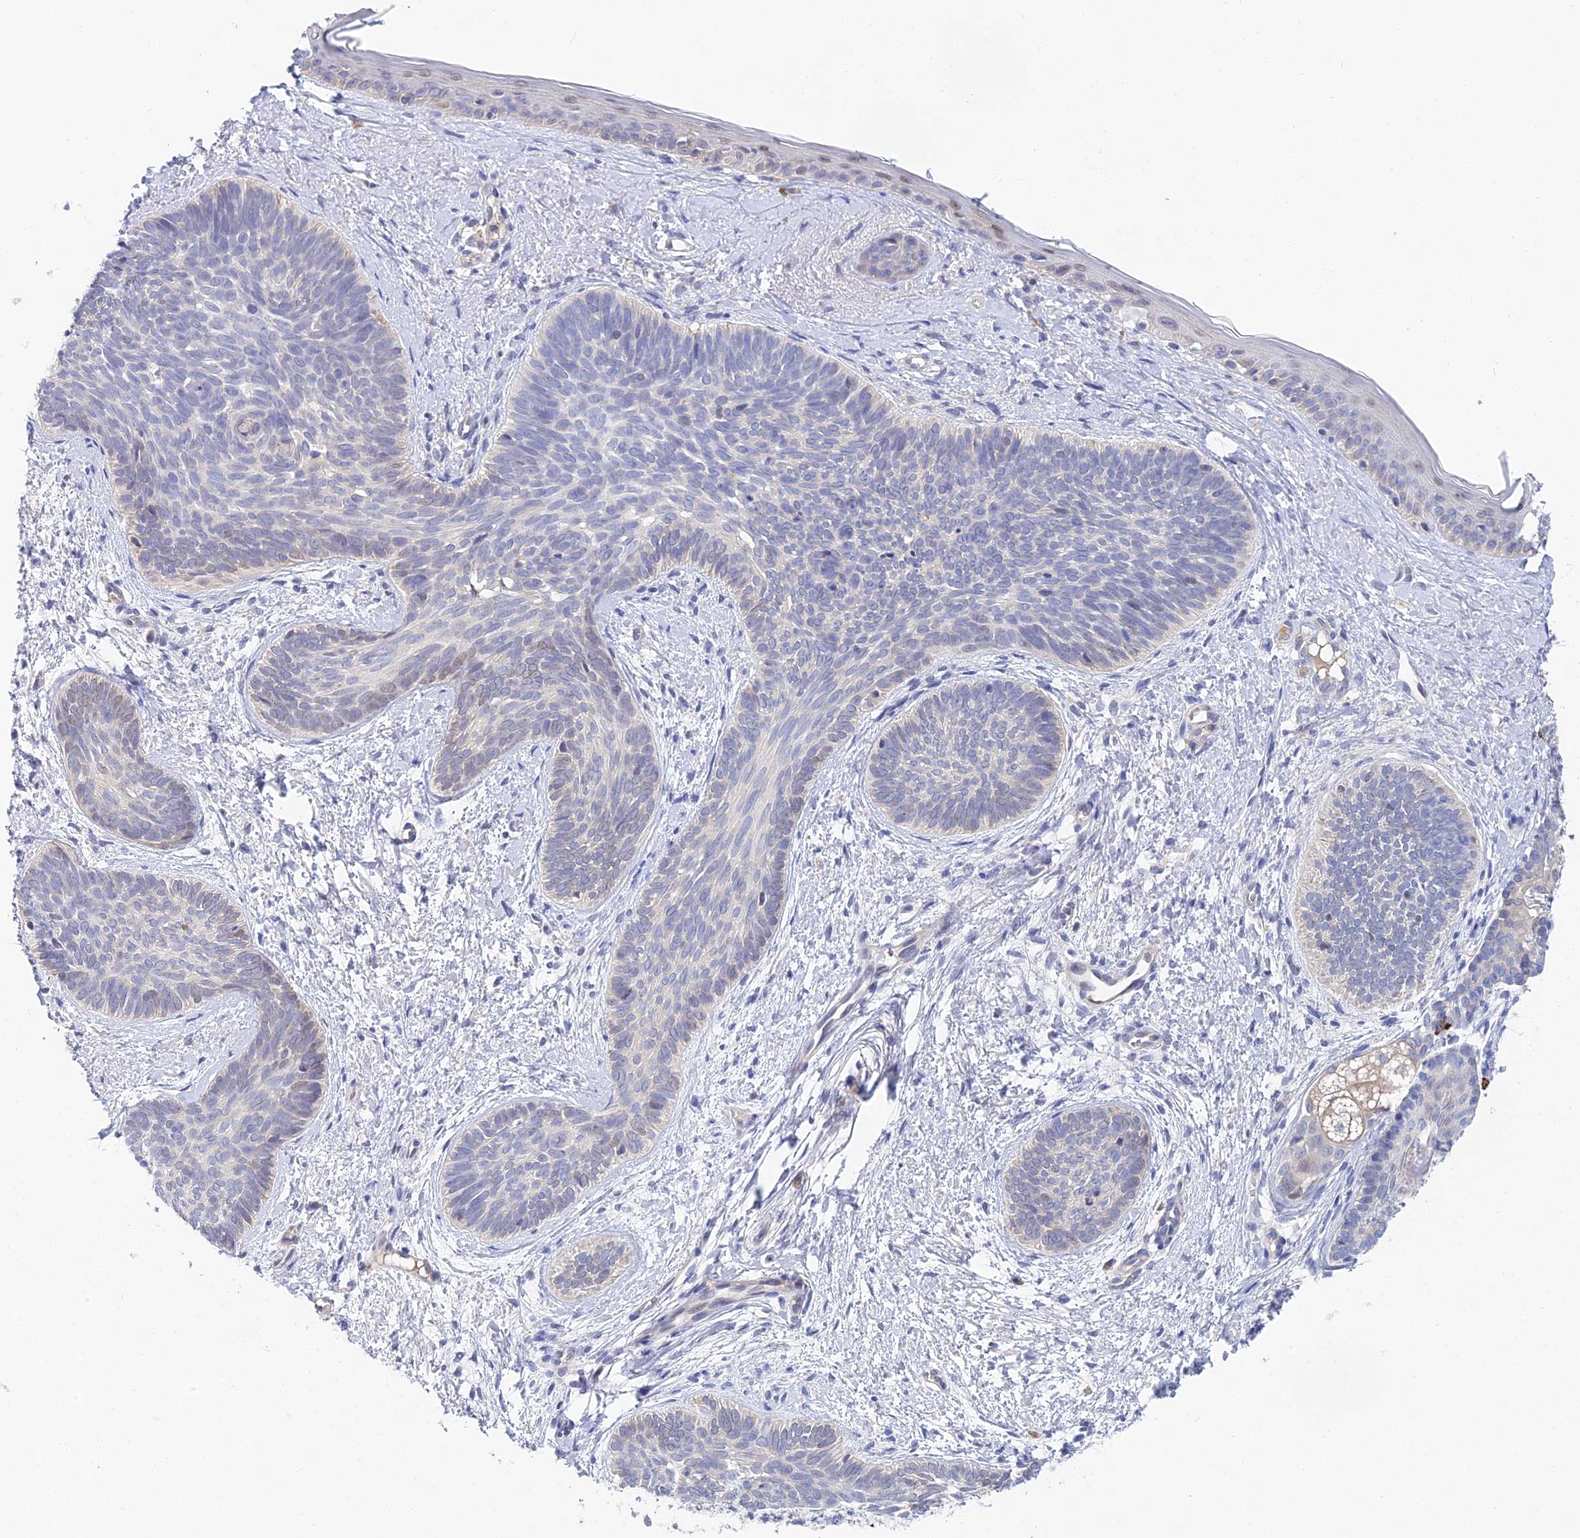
{"staining": {"intensity": "negative", "quantity": "none", "location": "none"}, "tissue": "skin cancer", "cell_type": "Tumor cells", "image_type": "cancer", "snomed": [{"axis": "morphology", "description": "Basal cell carcinoma"}, {"axis": "topography", "description": "Skin"}], "caption": "Tumor cells show no significant protein staining in skin basal cell carcinoma. The staining is performed using DAB brown chromogen with nuclei counter-stained in using hematoxylin.", "gene": "DNAH14", "patient": {"sex": "female", "age": 81}}